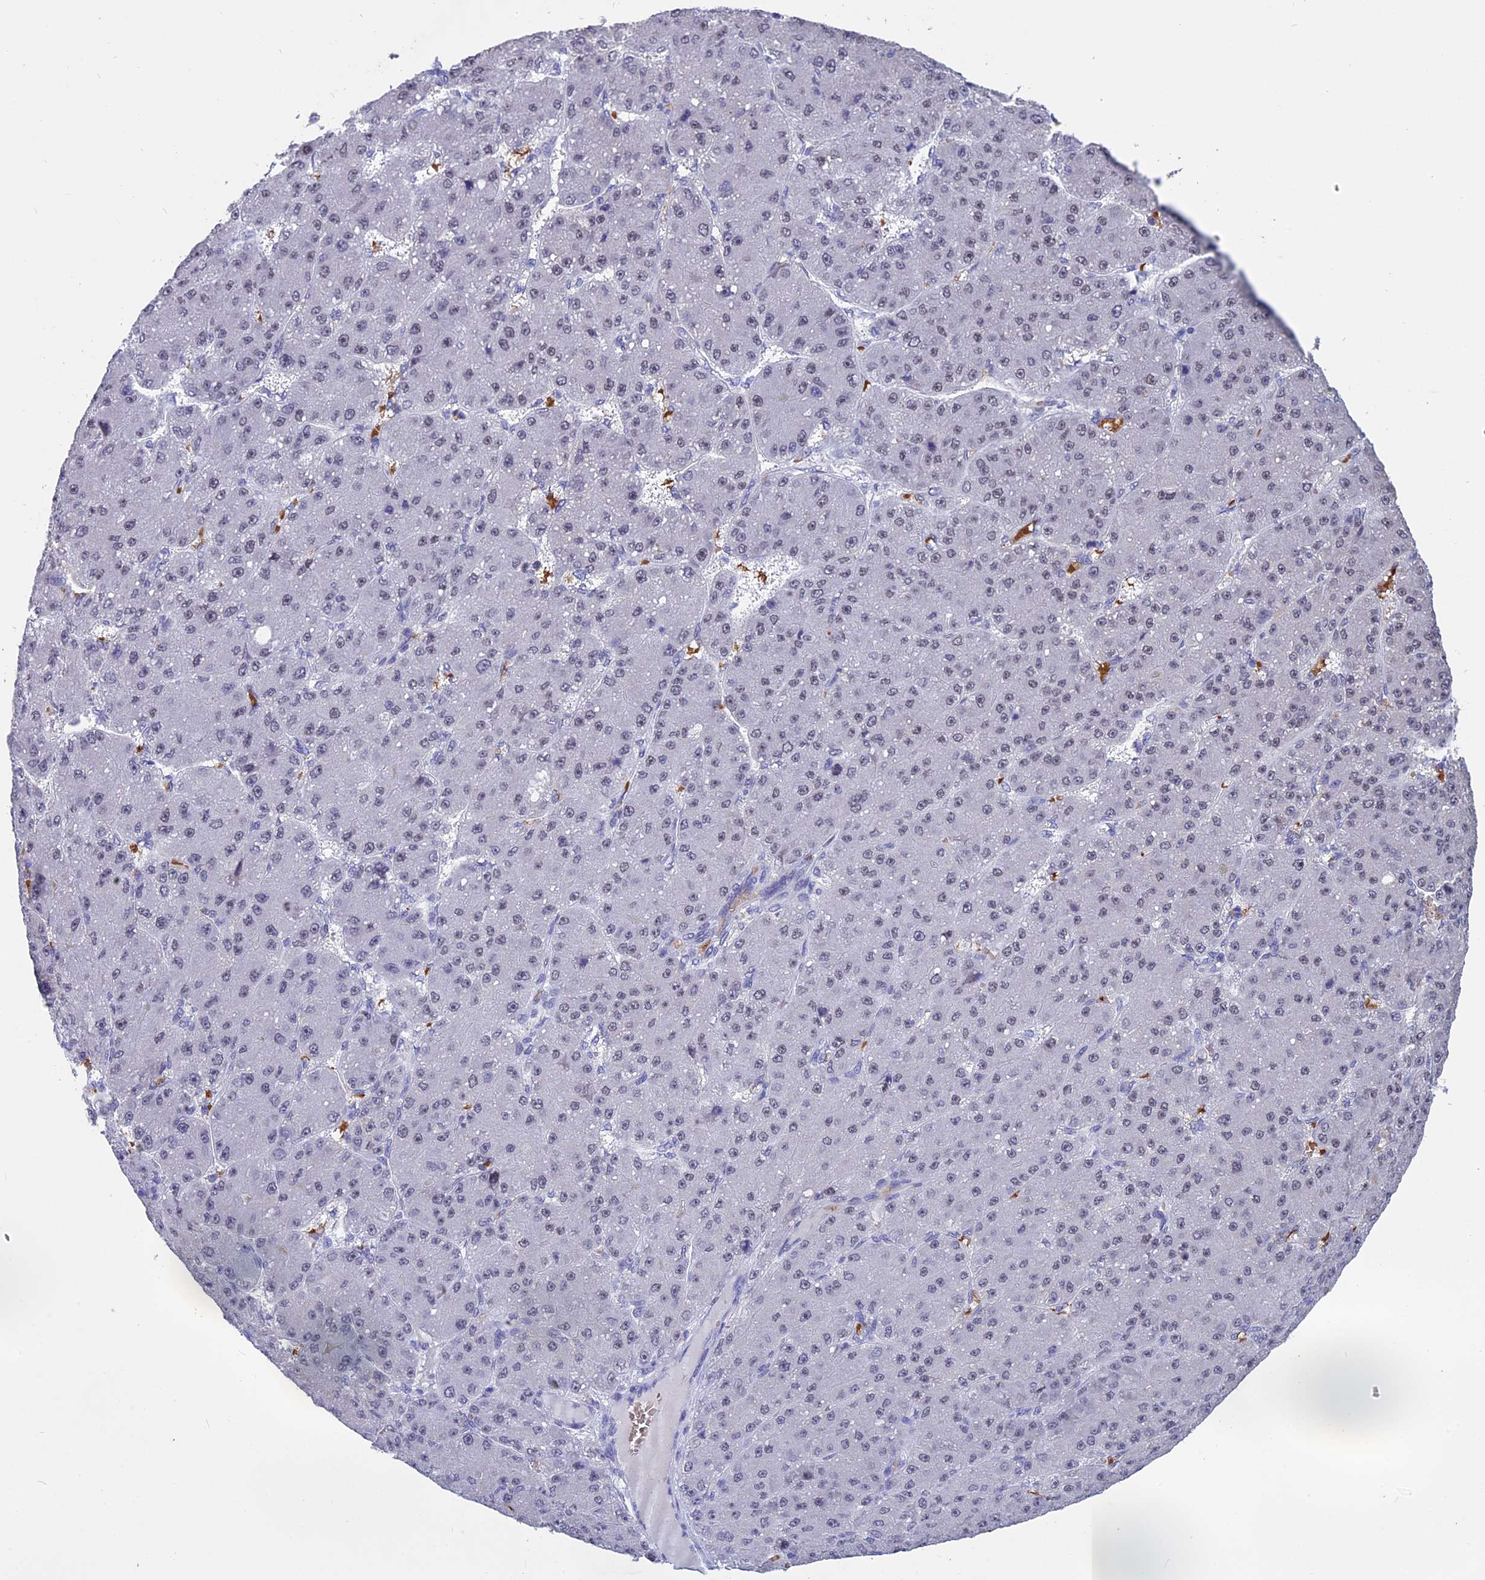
{"staining": {"intensity": "negative", "quantity": "none", "location": "none"}, "tissue": "liver cancer", "cell_type": "Tumor cells", "image_type": "cancer", "snomed": [{"axis": "morphology", "description": "Carcinoma, Hepatocellular, NOS"}, {"axis": "topography", "description": "Liver"}], "caption": "This is an immunohistochemistry (IHC) image of human liver cancer (hepatocellular carcinoma). There is no staining in tumor cells.", "gene": "KNOP1", "patient": {"sex": "male", "age": 67}}